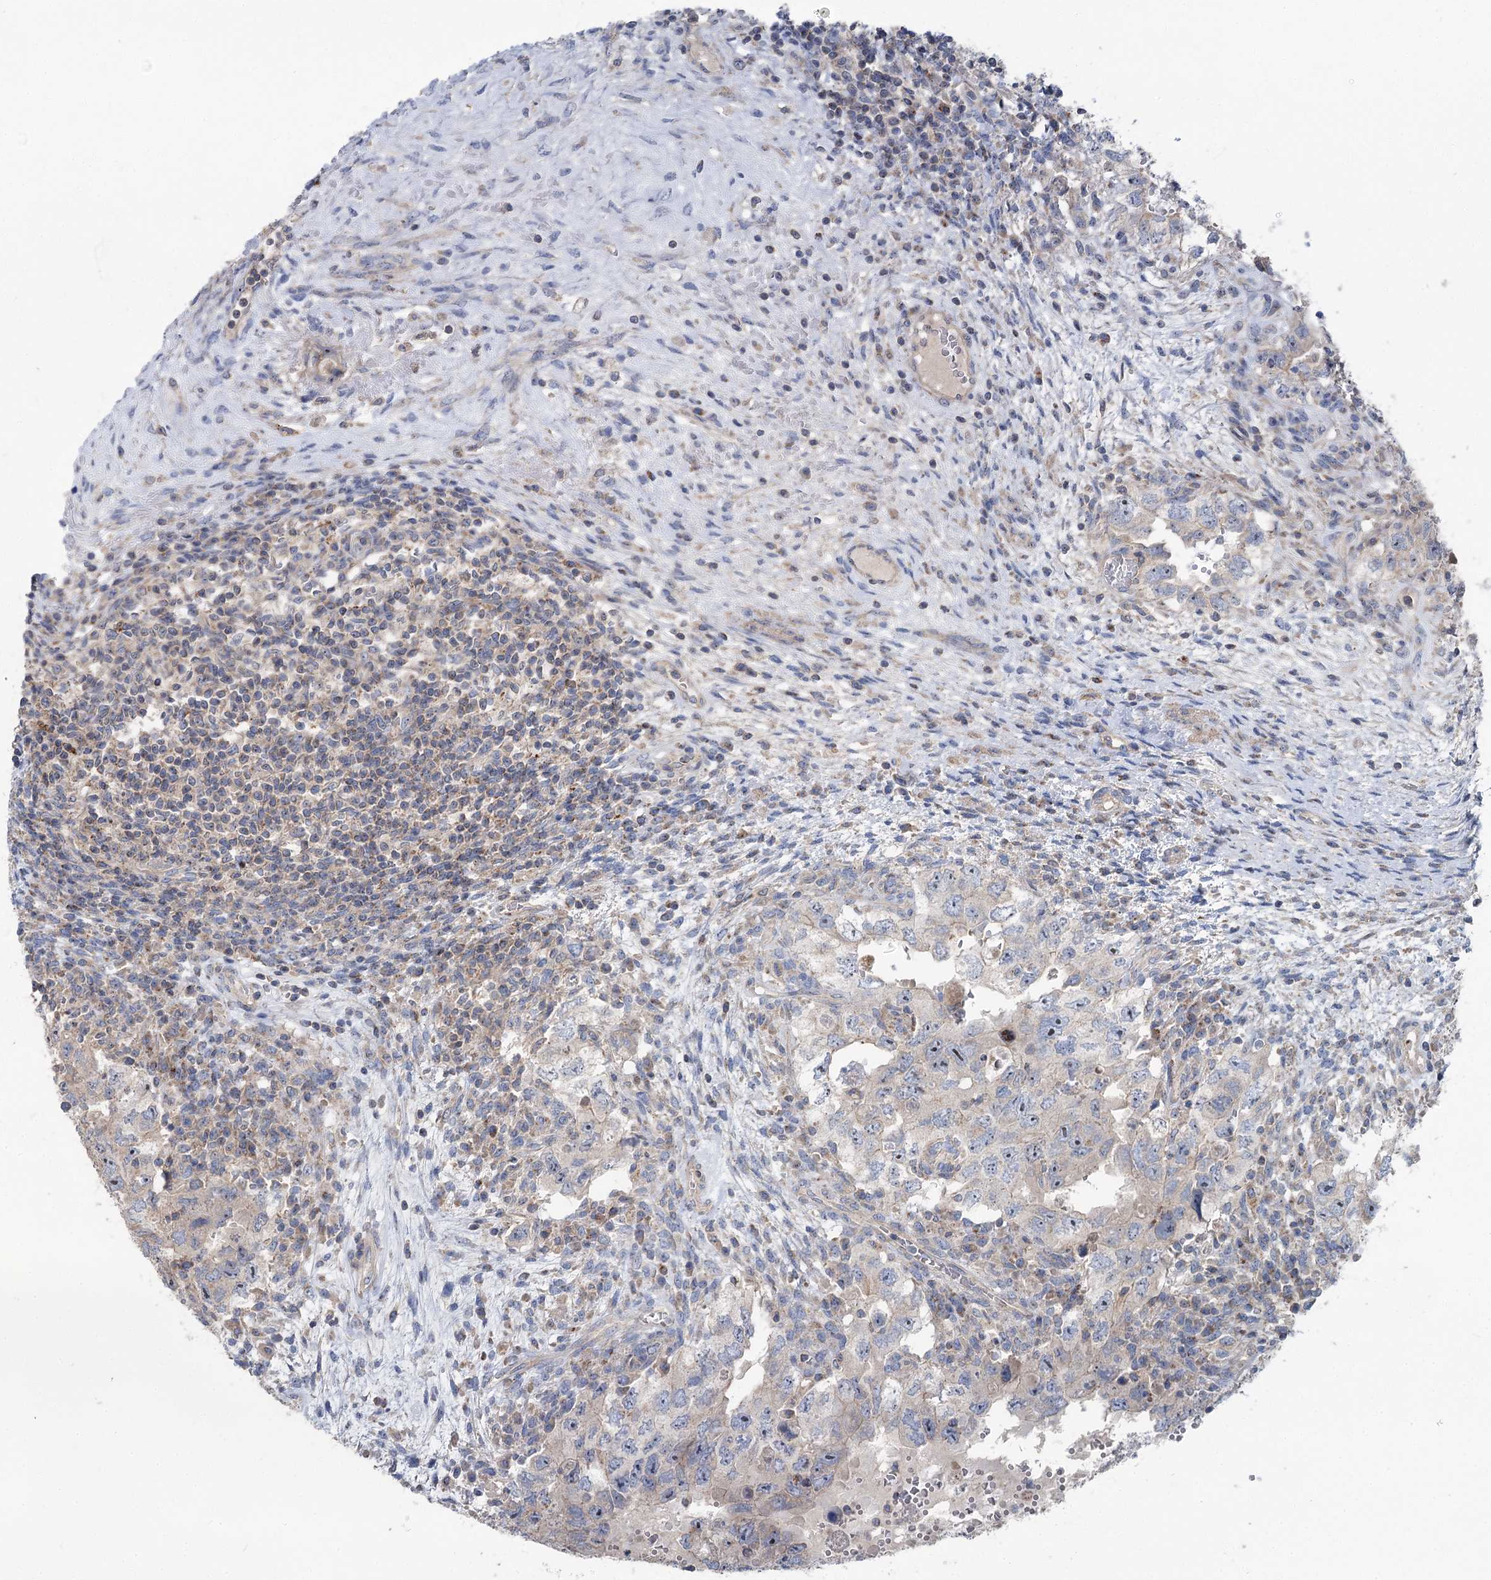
{"staining": {"intensity": "negative", "quantity": "none", "location": "none"}, "tissue": "testis cancer", "cell_type": "Tumor cells", "image_type": "cancer", "snomed": [{"axis": "morphology", "description": "Carcinoma, Embryonal, NOS"}, {"axis": "topography", "description": "Testis"}], "caption": "This is an IHC histopathology image of testis embryonal carcinoma. There is no staining in tumor cells.", "gene": "MARK2", "patient": {"sex": "male", "age": 26}}